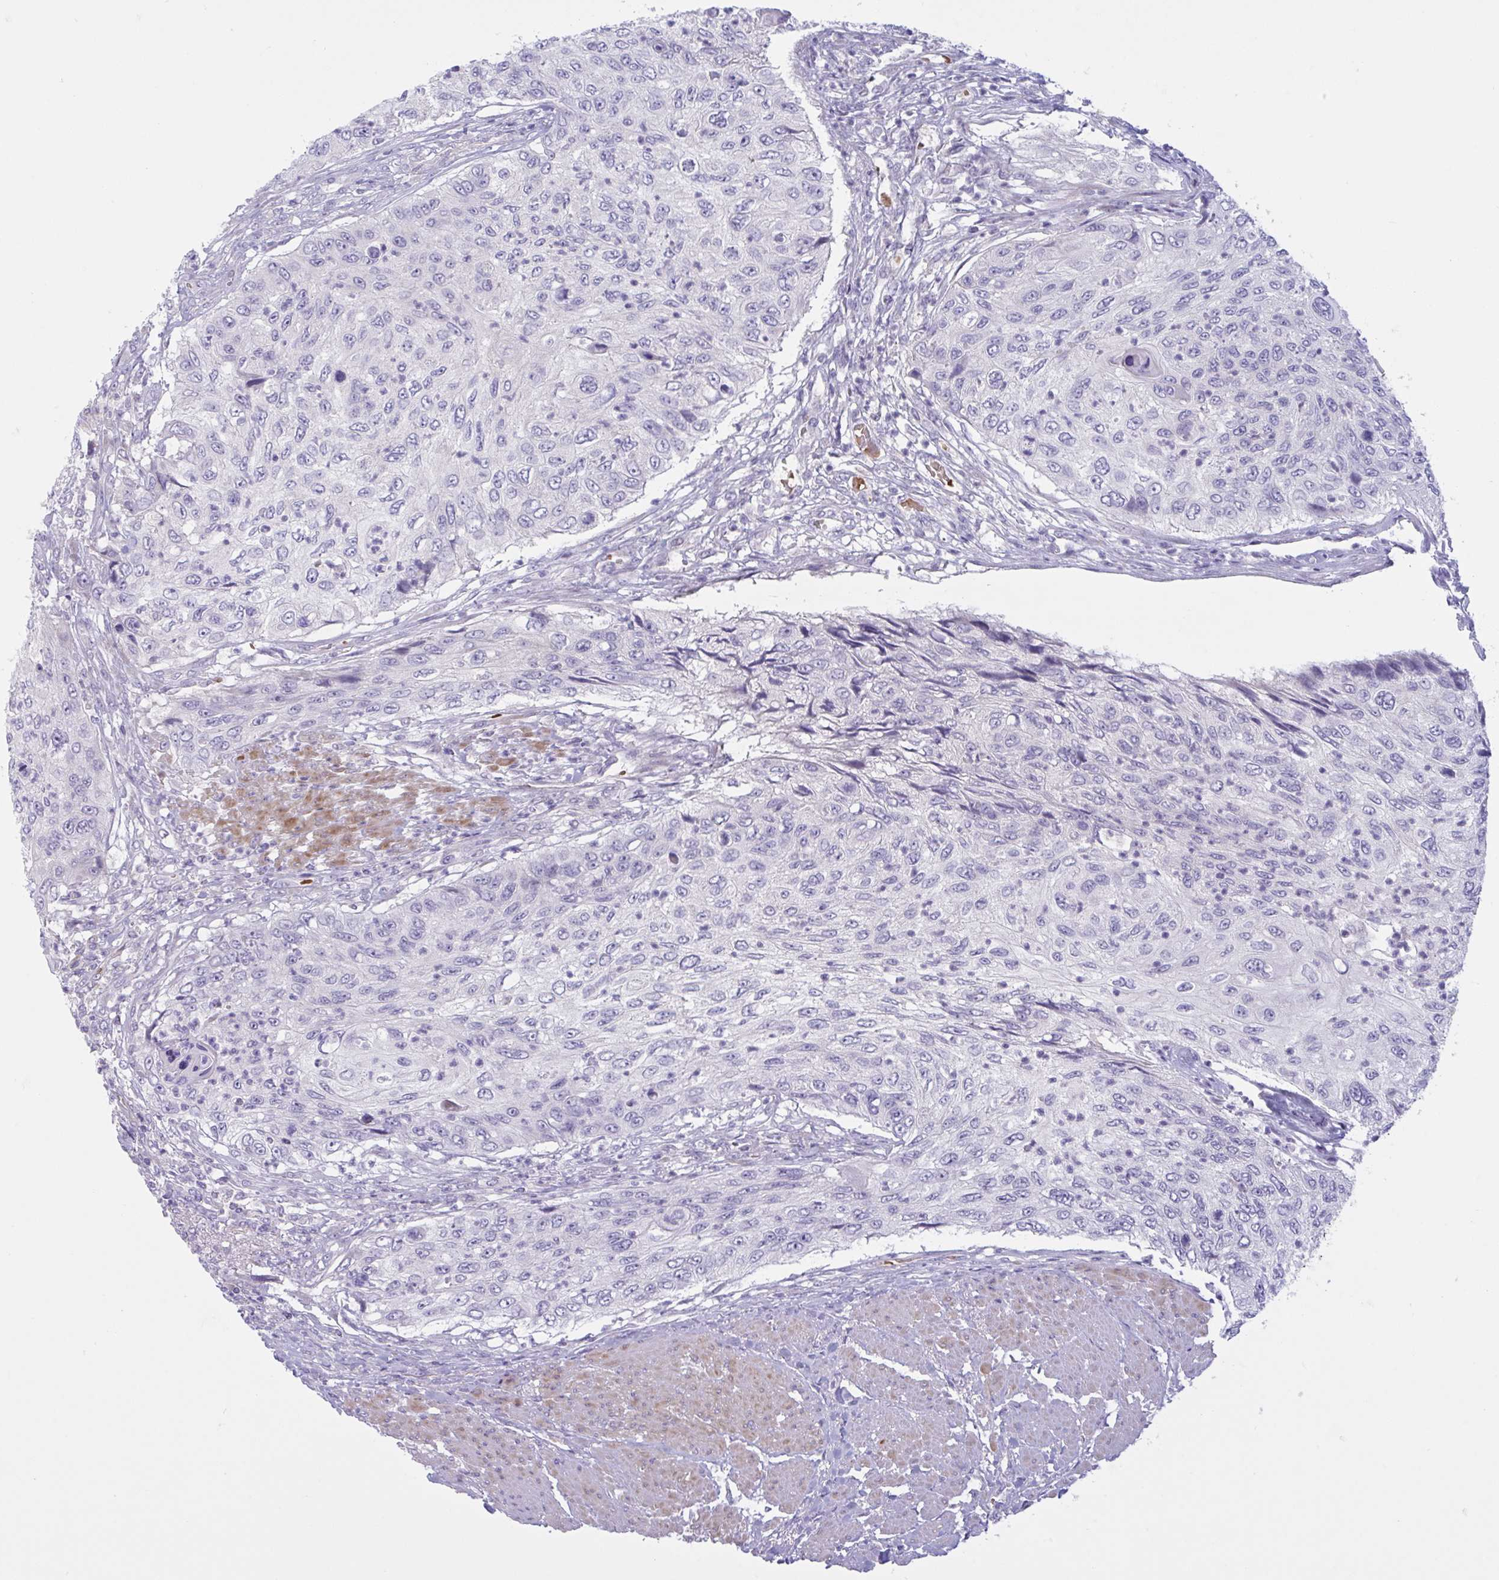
{"staining": {"intensity": "negative", "quantity": "none", "location": "none"}, "tissue": "urothelial cancer", "cell_type": "Tumor cells", "image_type": "cancer", "snomed": [{"axis": "morphology", "description": "Urothelial carcinoma, High grade"}, {"axis": "topography", "description": "Urinary bladder"}], "caption": "Tumor cells are negative for protein expression in human urothelial cancer. The staining was performed using DAB to visualize the protein expression in brown, while the nuclei were stained in blue with hematoxylin (Magnification: 20x).", "gene": "VWC2", "patient": {"sex": "female", "age": 60}}